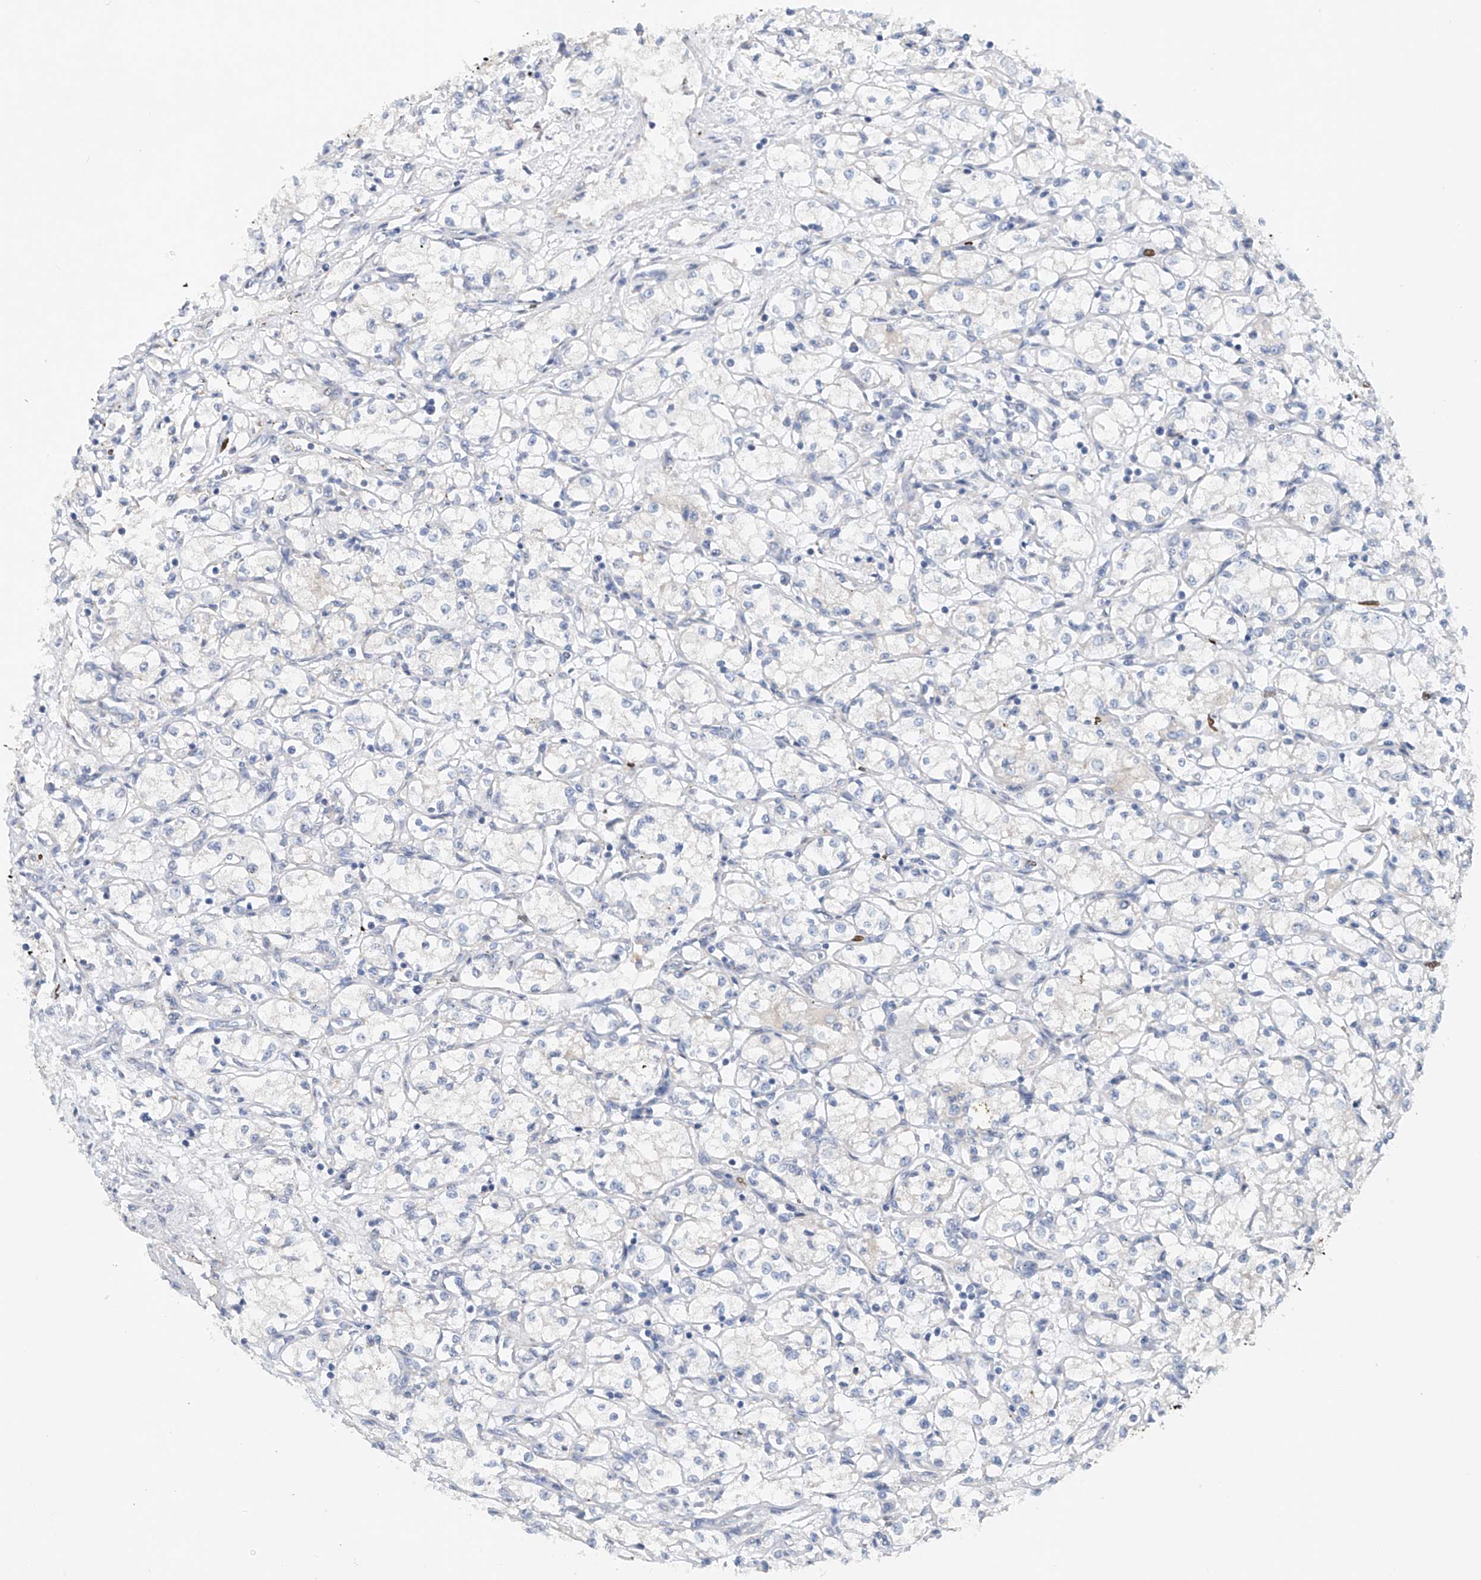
{"staining": {"intensity": "negative", "quantity": "none", "location": "none"}, "tissue": "renal cancer", "cell_type": "Tumor cells", "image_type": "cancer", "snomed": [{"axis": "morphology", "description": "Adenocarcinoma, NOS"}, {"axis": "topography", "description": "Kidney"}], "caption": "A histopathology image of renal adenocarcinoma stained for a protein demonstrates no brown staining in tumor cells.", "gene": "CEP85L", "patient": {"sex": "male", "age": 59}}